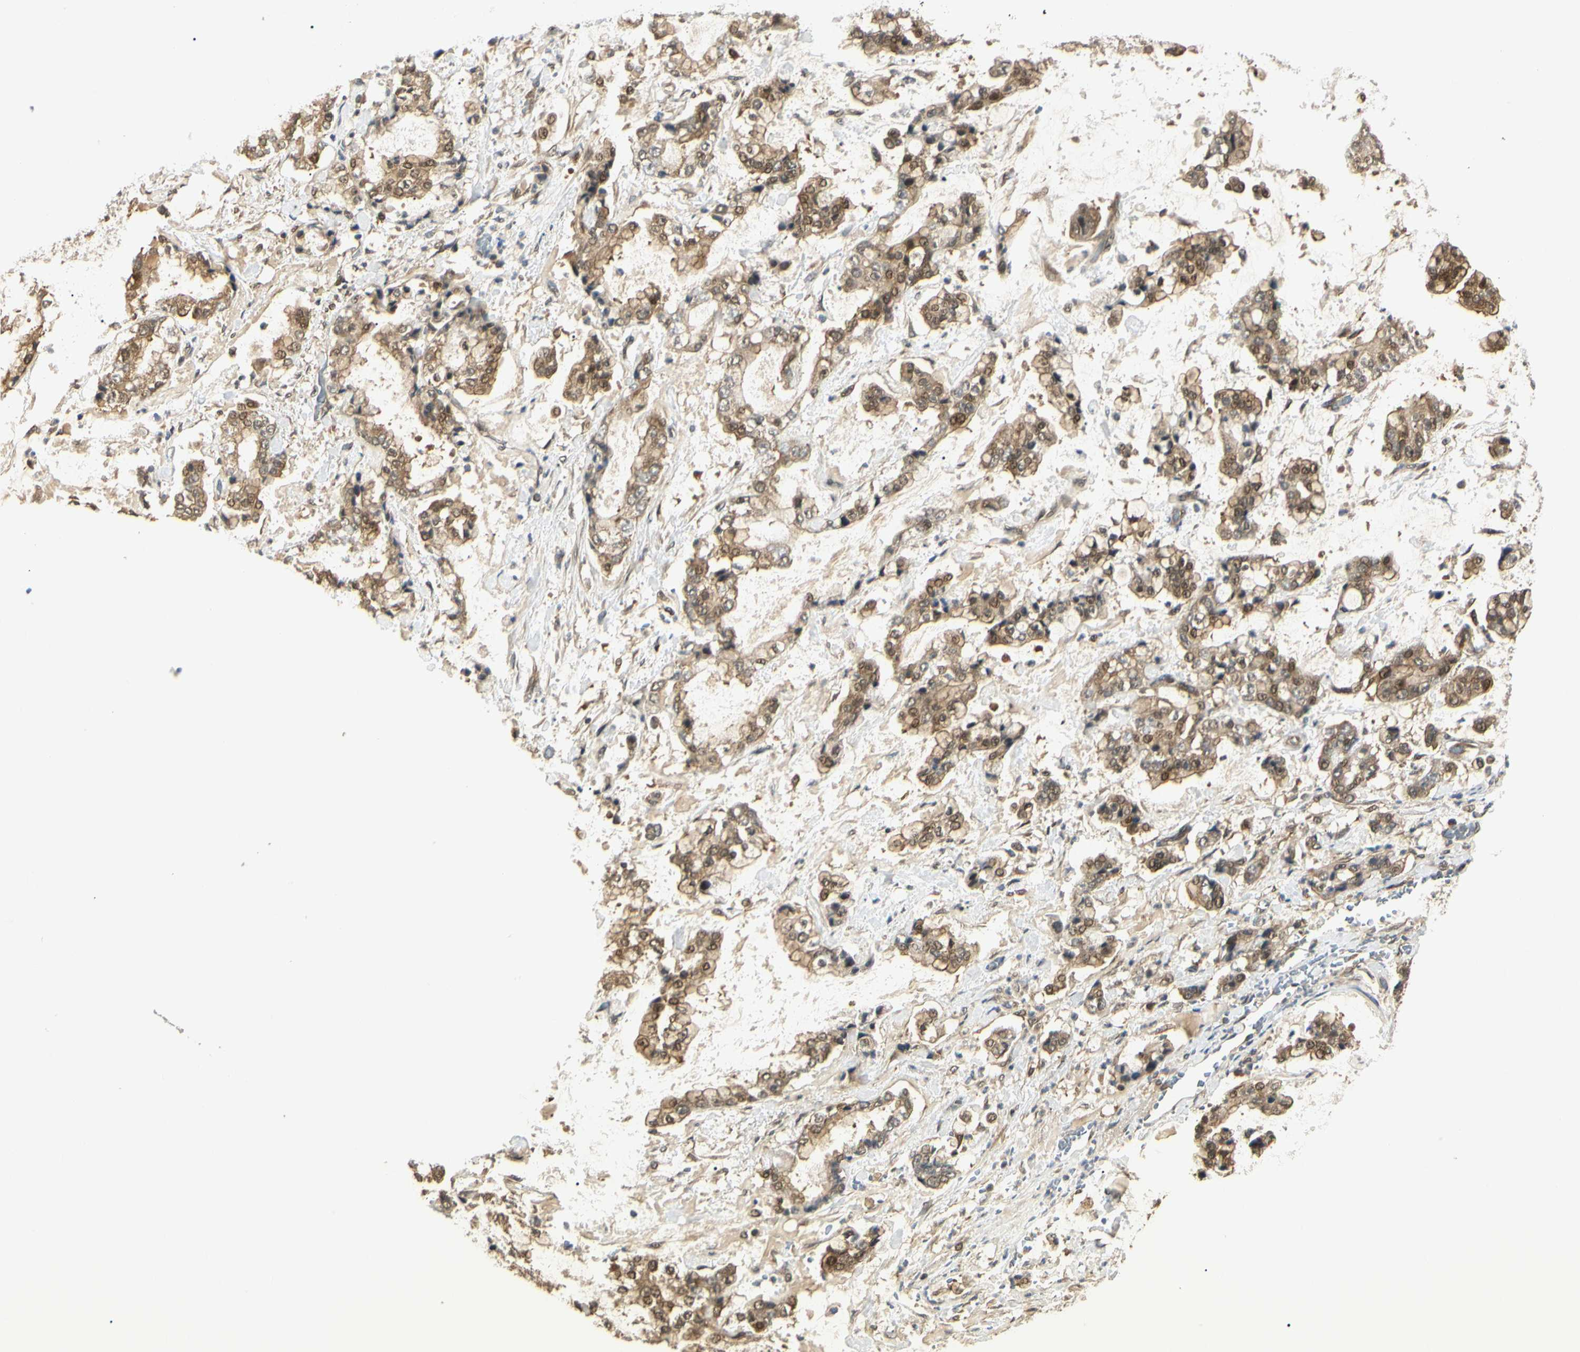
{"staining": {"intensity": "moderate", "quantity": ">75%", "location": "cytoplasmic/membranous,nuclear"}, "tissue": "stomach cancer", "cell_type": "Tumor cells", "image_type": "cancer", "snomed": [{"axis": "morphology", "description": "Normal tissue, NOS"}, {"axis": "morphology", "description": "Adenocarcinoma, NOS"}, {"axis": "topography", "description": "Stomach, upper"}, {"axis": "topography", "description": "Stomach"}], "caption": "The photomicrograph reveals staining of stomach cancer (adenocarcinoma), revealing moderate cytoplasmic/membranous and nuclear protein staining (brown color) within tumor cells. (IHC, brightfield microscopy, high magnification).", "gene": "UBE2Z", "patient": {"sex": "male", "age": 76}}